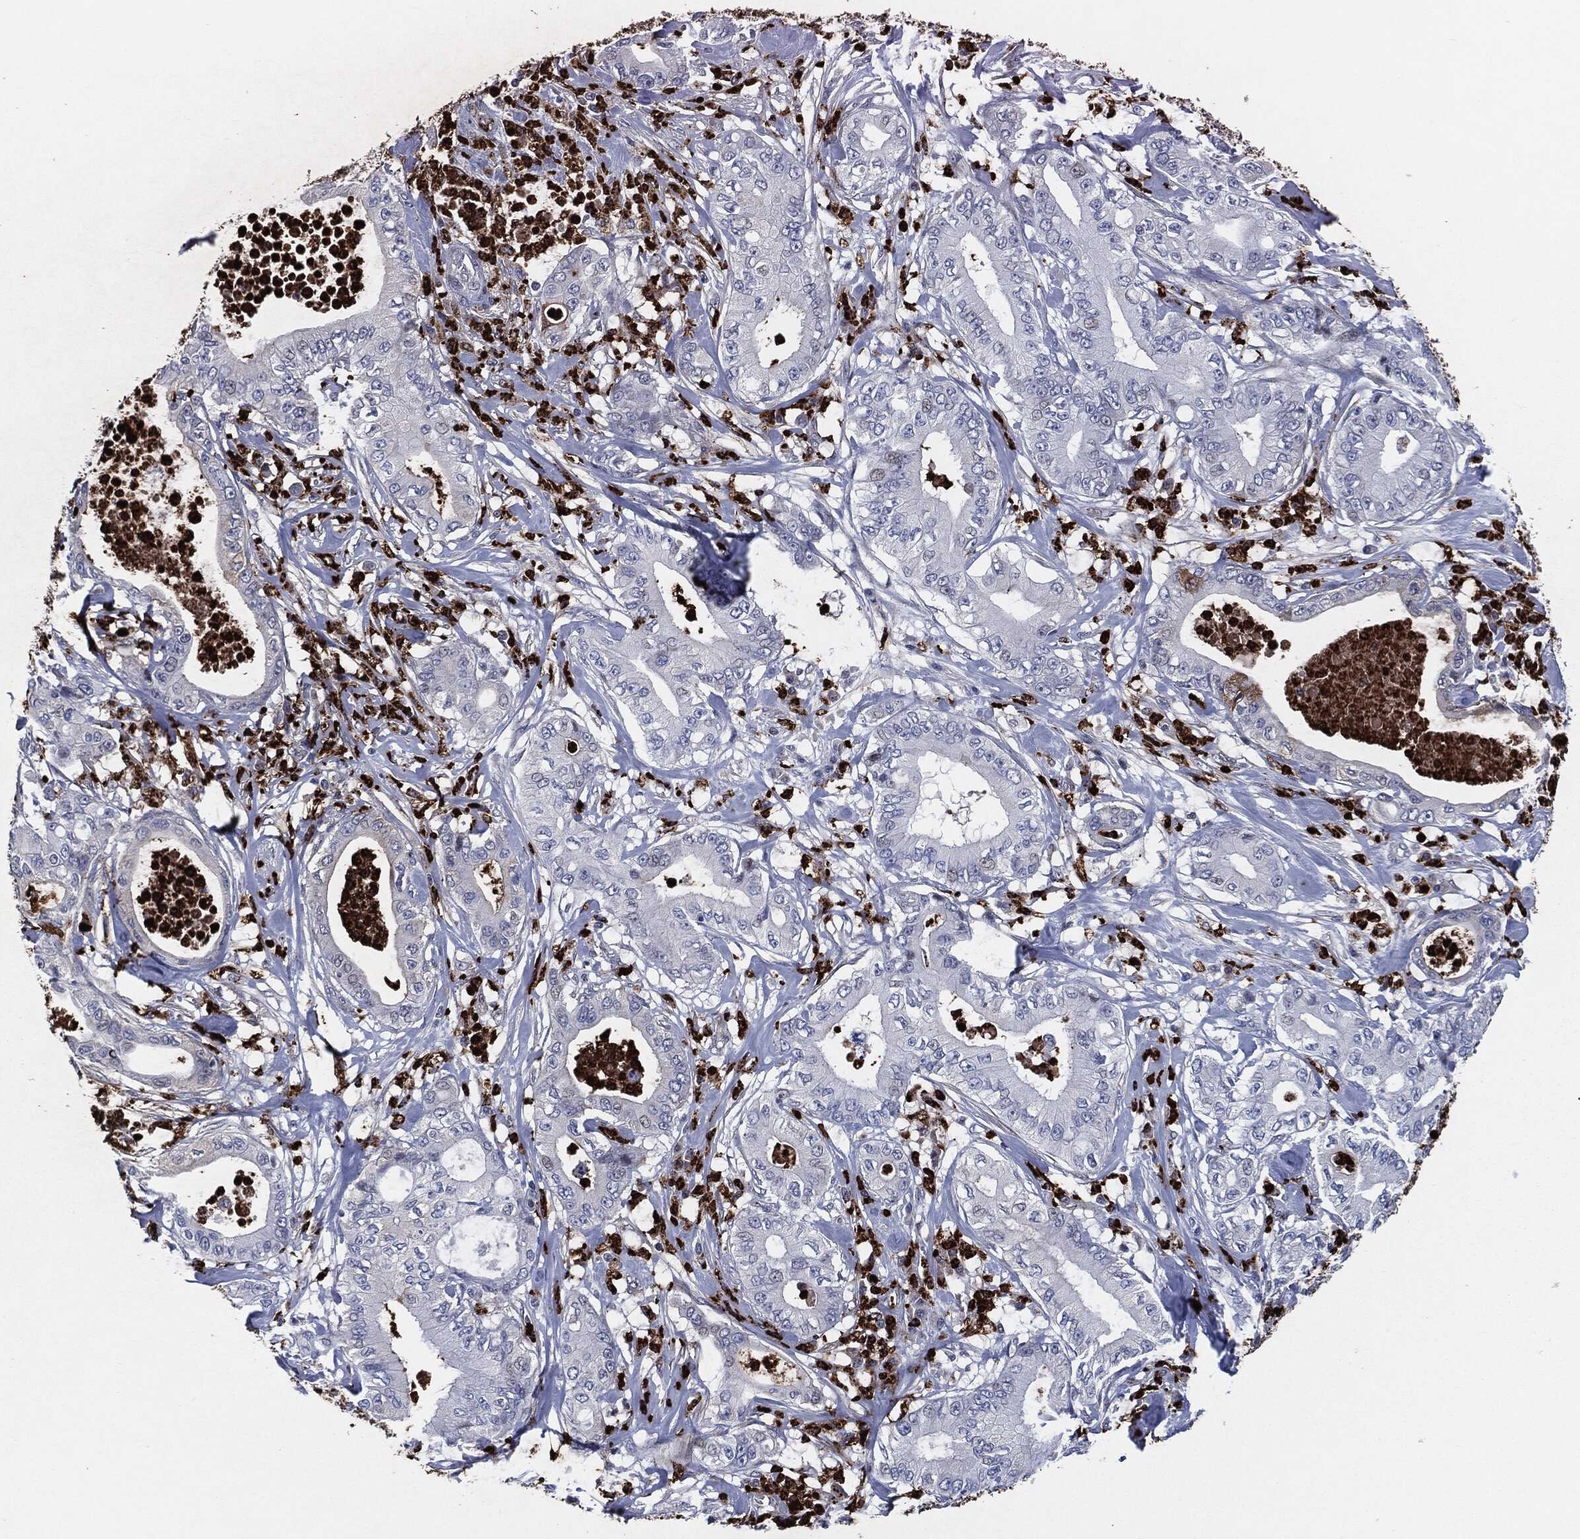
{"staining": {"intensity": "negative", "quantity": "none", "location": "none"}, "tissue": "pancreatic cancer", "cell_type": "Tumor cells", "image_type": "cancer", "snomed": [{"axis": "morphology", "description": "Adenocarcinoma, NOS"}, {"axis": "topography", "description": "Pancreas"}], "caption": "There is no significant expression in tumor cells of adenocarcinoma (pancreatic).", "gene": "MPO", "patient": {"sex": "male", "age": 71}}